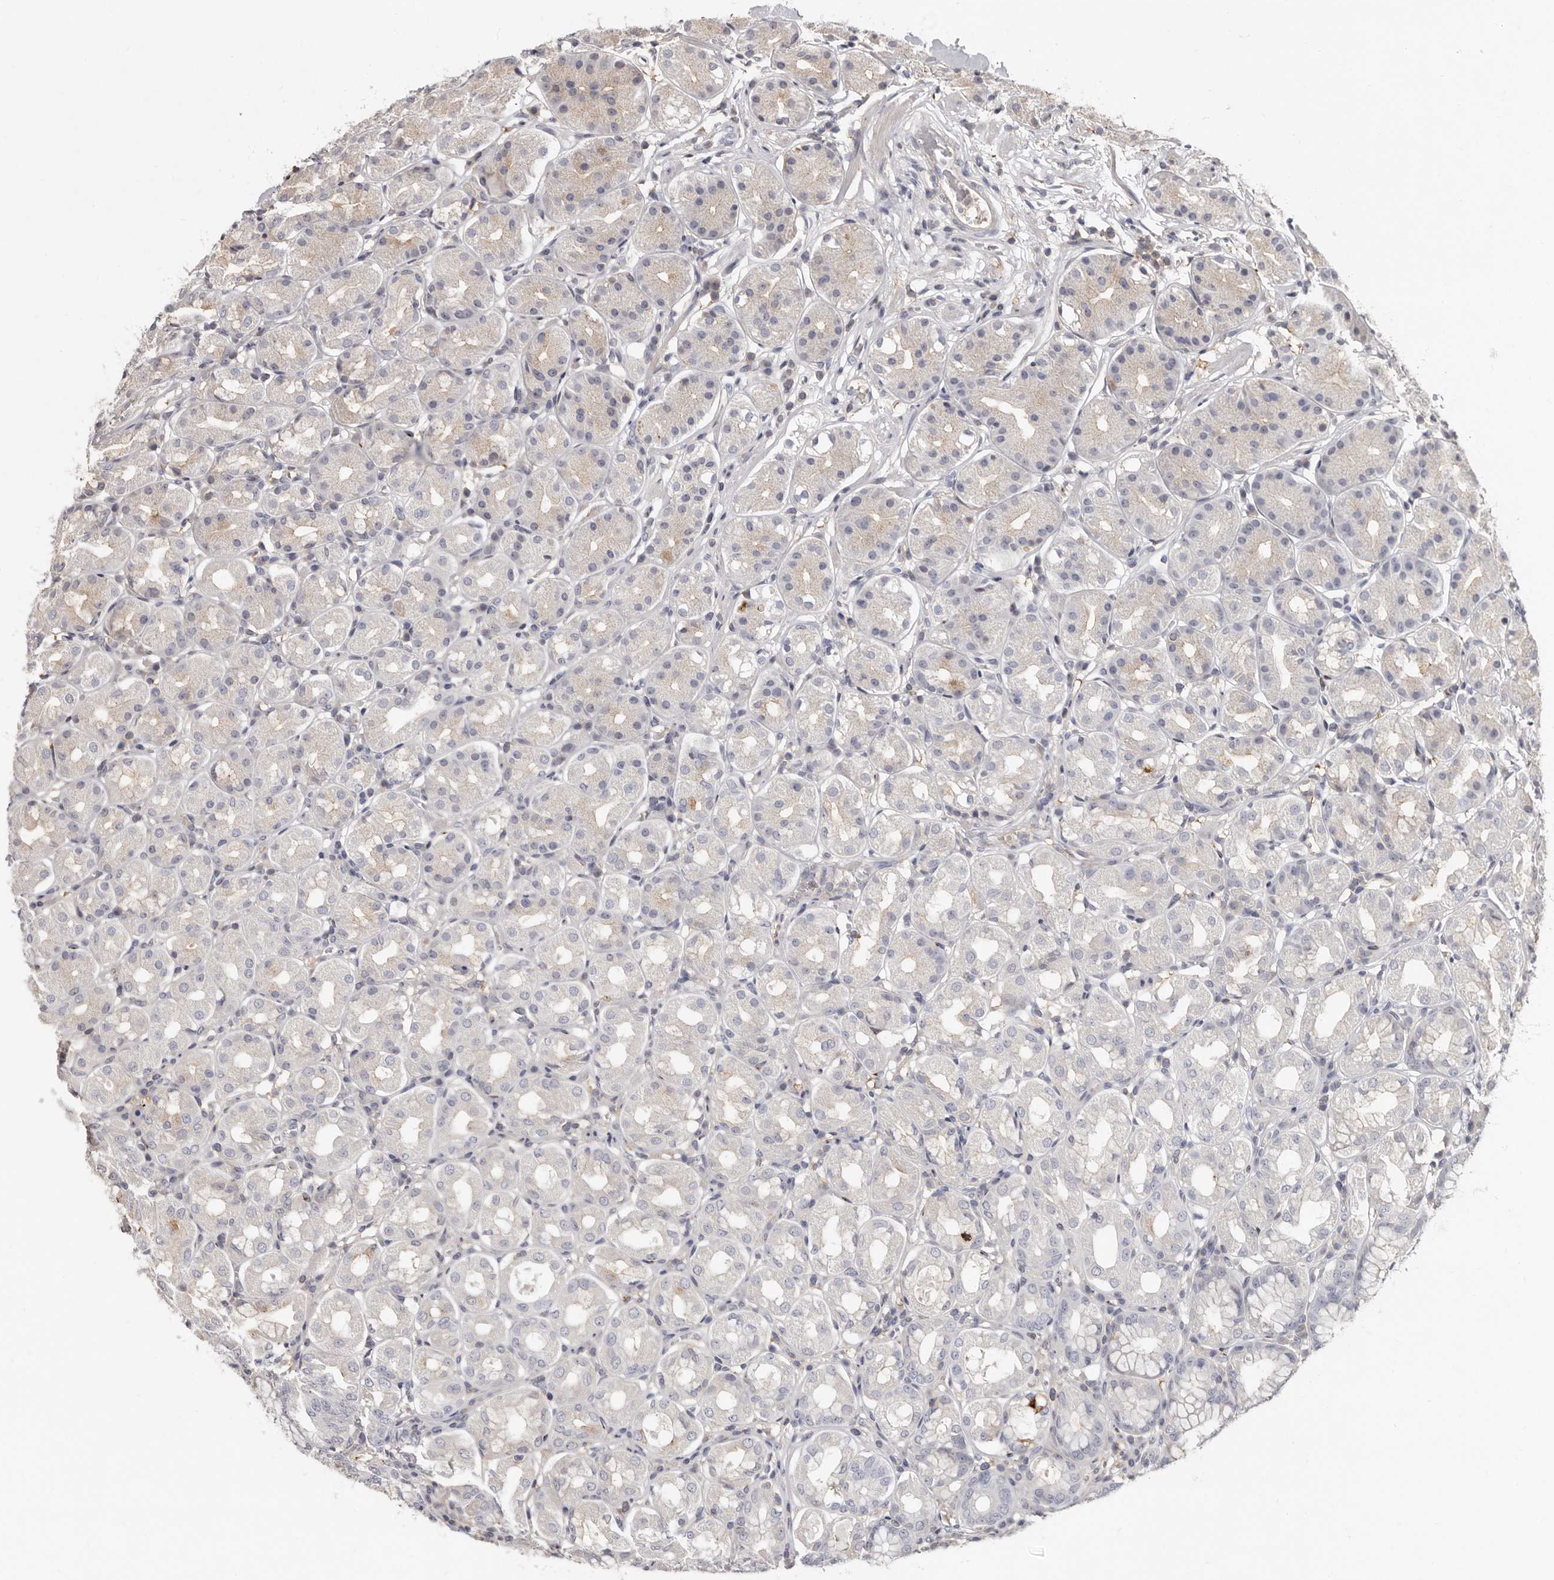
{"staining": {"intensity": "negative", "quantity": "none", "location": "none"}, "tissue": "stomach", "cell_type": "Glandular cells", "image_type": "normal", "snomed": [{"axis": "morphology", "description": "Normal tissue, NOS"}, {"axis": "topography", "description": "Stomach"}, {"axis": "topography", "description": "Stomach, lower"}], "caption": "DAB immunohistochemical staining of benign human stomach displays no significant expression in glandular cells.", "gene": "KIF26B", "patient": {"sex": "female", "age": 56}}